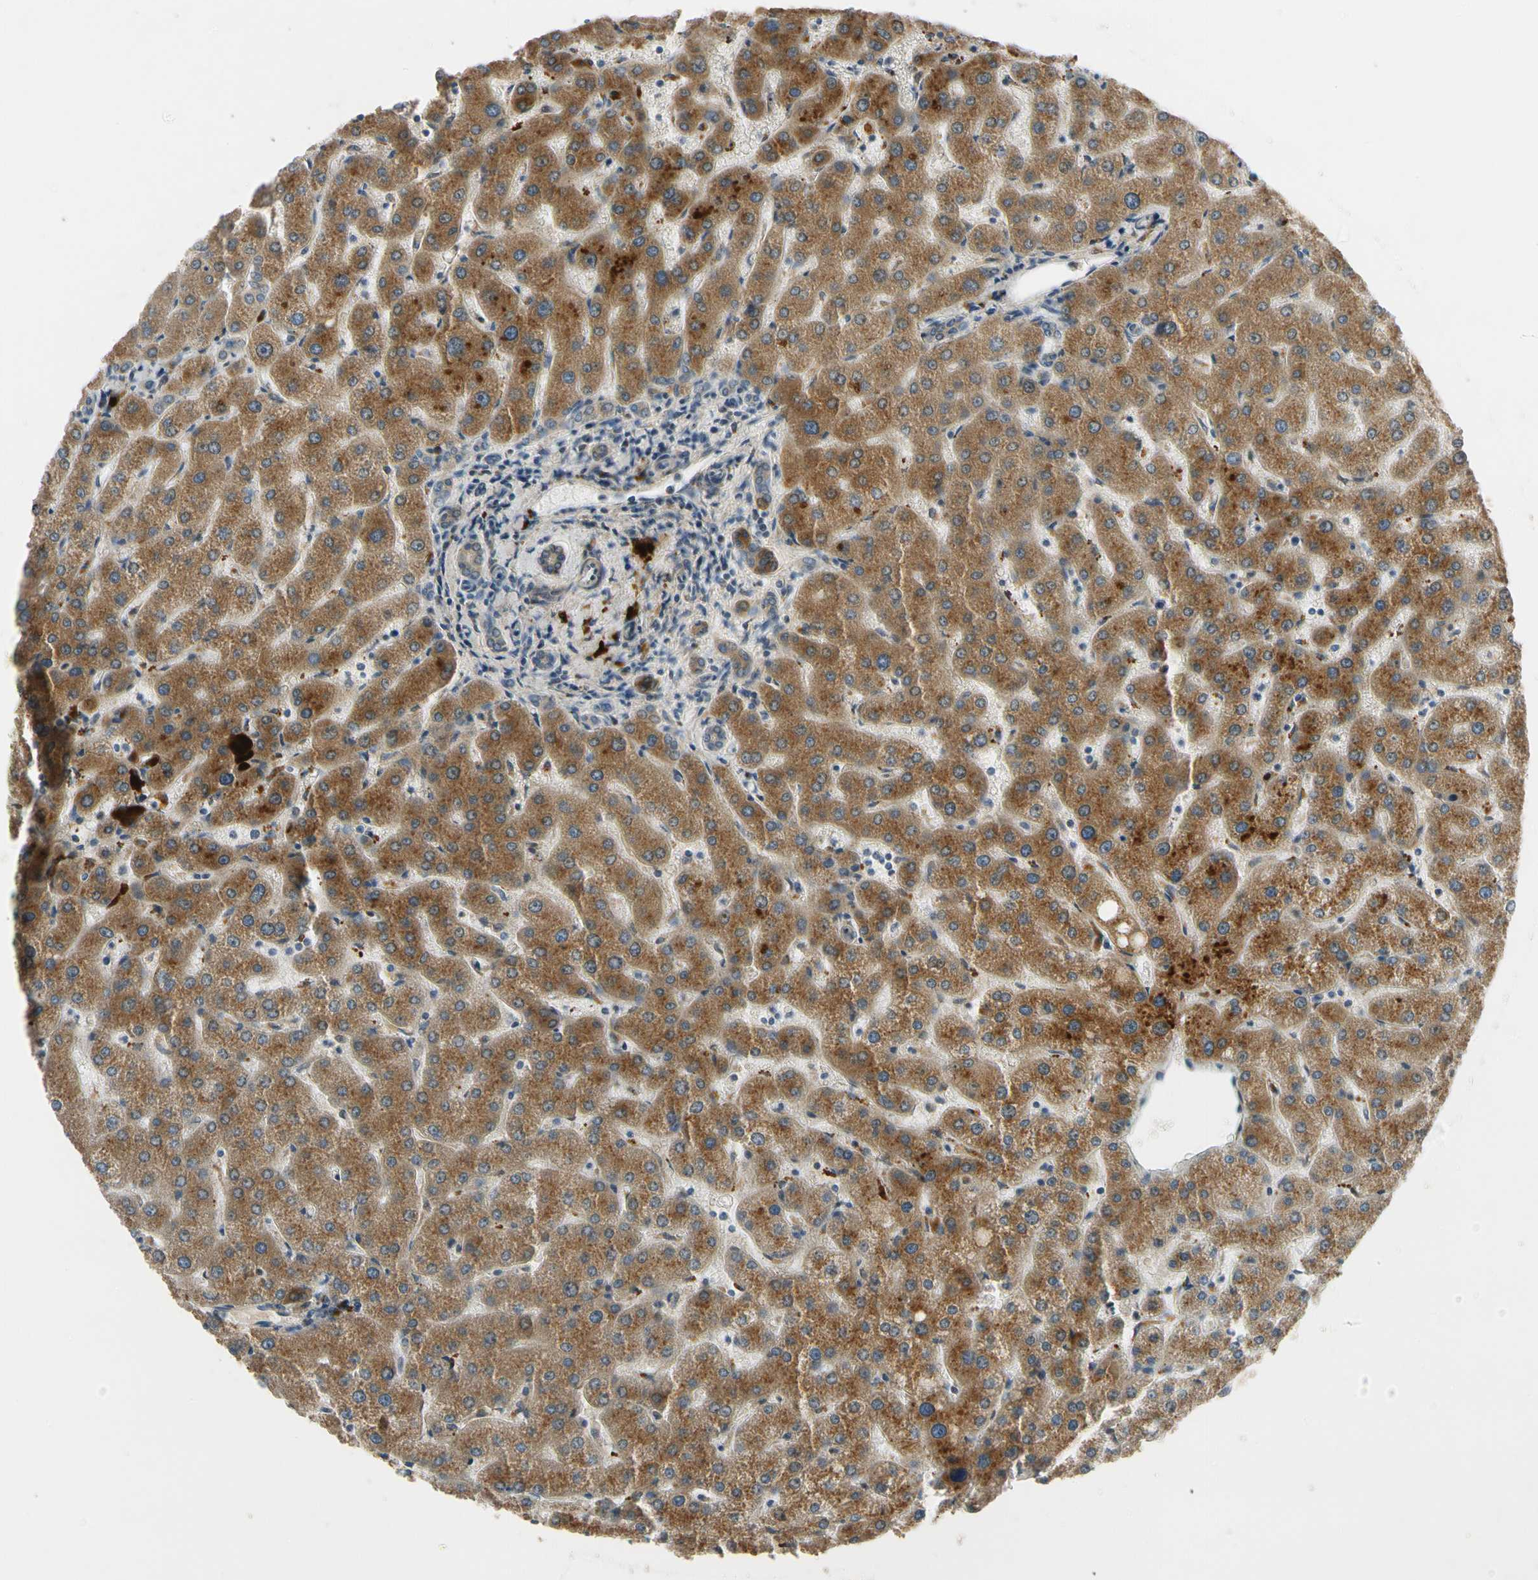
{"staining": {"intensity": "weak", "quantity": ">75%", "location": "cytoplasmic/membranous"}, "tissue": "liver", "cell_type": "Cholangiocytes", "image_type": "normal", "snomed": [{"axis": "morphology", "description": "Normal tissue, NOS"}, {"axis": "topography", "description": "Liver"}], "caption": "A brown stain labels weak cytoplasmic/membranous staining of a protein in cholangiocytes of normal human liver. Using DAB (brown) and hematoxylin (blue) stains, captured at high magnification using brightfield microscopy.", "gene": "MST1R", "patient": {"sex": "male", "age": 67}}